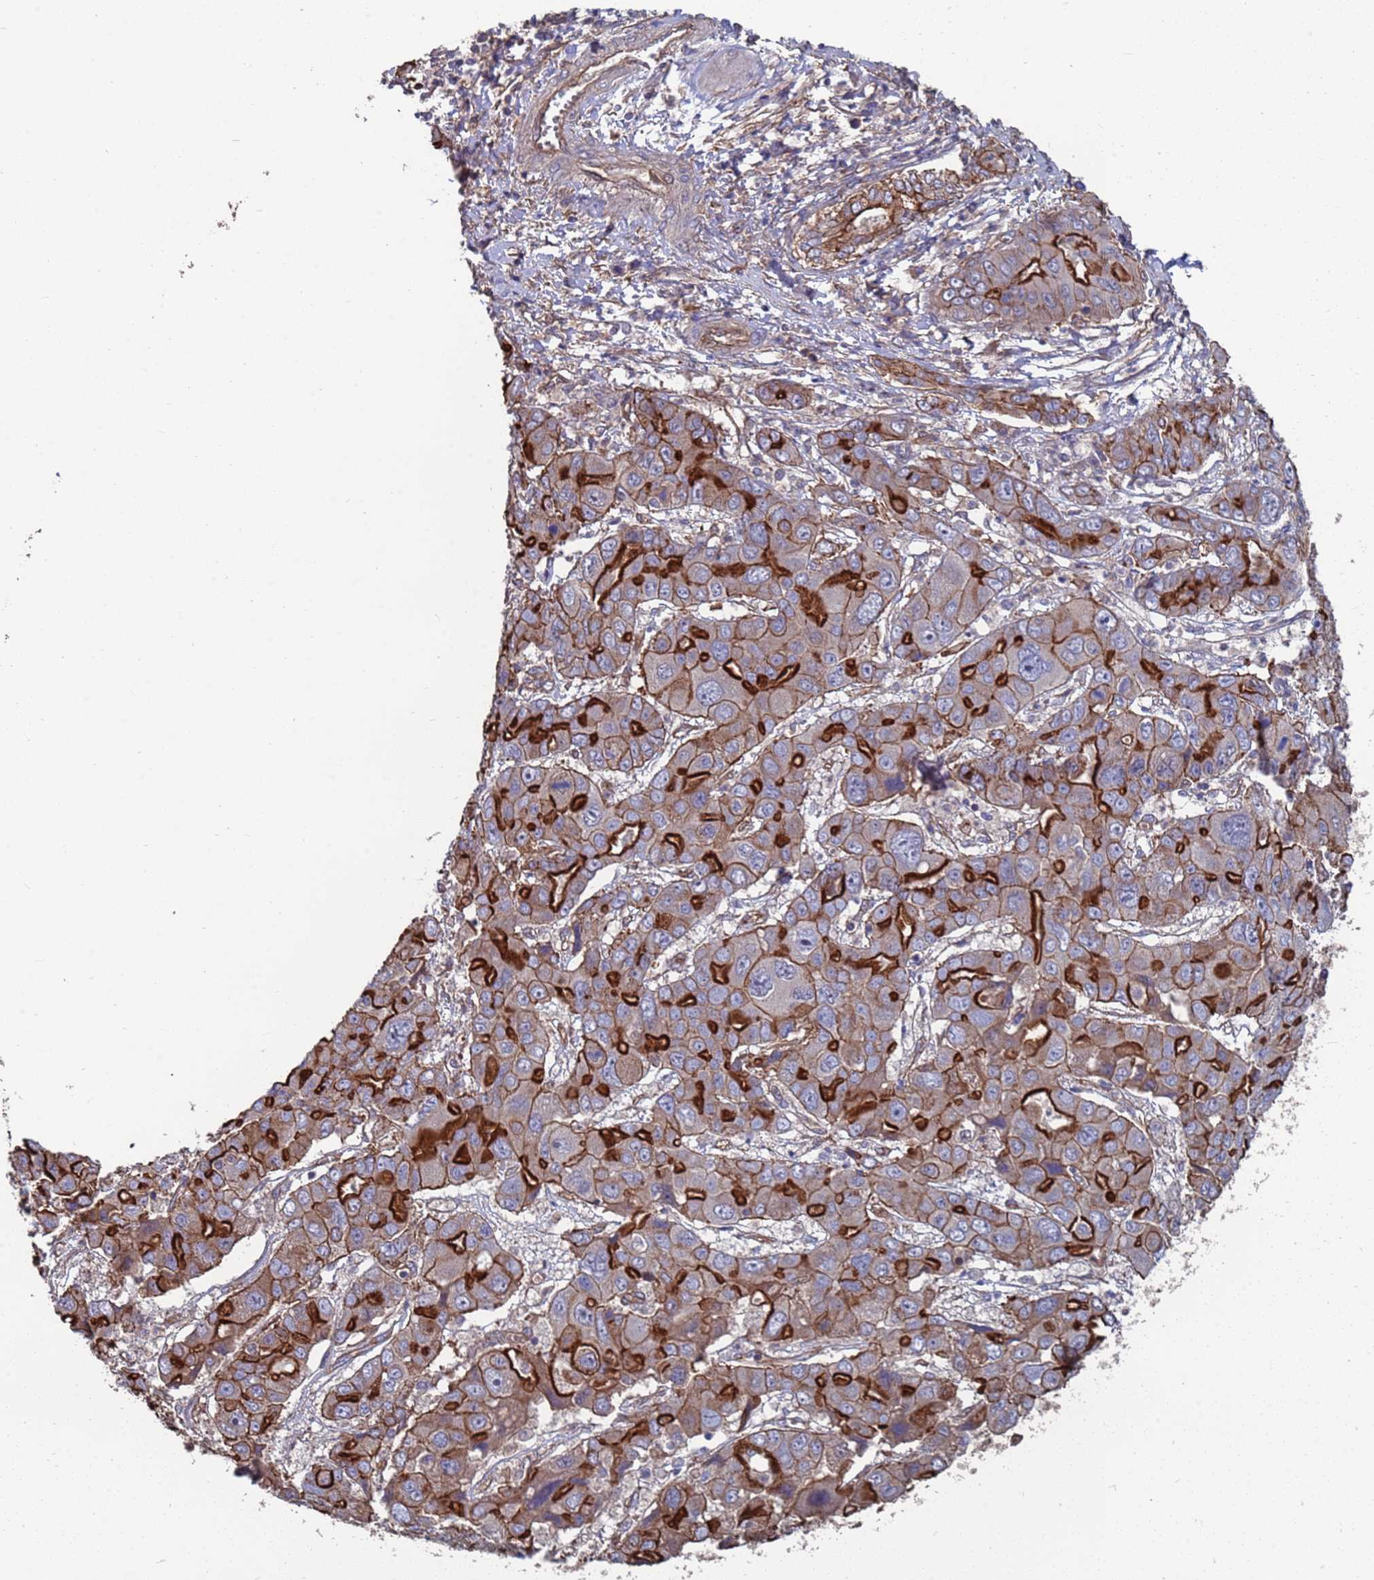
{"staining": {"intensity": "strong", "quantity": "25%-75%", "location": "cytoplasmic/membranous"}, "tissue": "liver cancer", "cell_type": "Tumor cells", "image_type": "cancer", "snomed": [{"axis": "morphology", "description": "Cholangiocarcinoma"}, {"axis": "topography", "description": "Liver"}], "caption": "Protein expression analysis of liver cancer (cholangiocarcinoma) exhibits strong cytoplasmic/membranous expression in approximately 25%-75% of tumor cells. The protein is stained brown, and the nuclei are stained in blue (DAB IHC with brightfield microscopy, high magnification).", "gene": "NDUFAF6", "patient": {"sex": "male", "age": 67}}